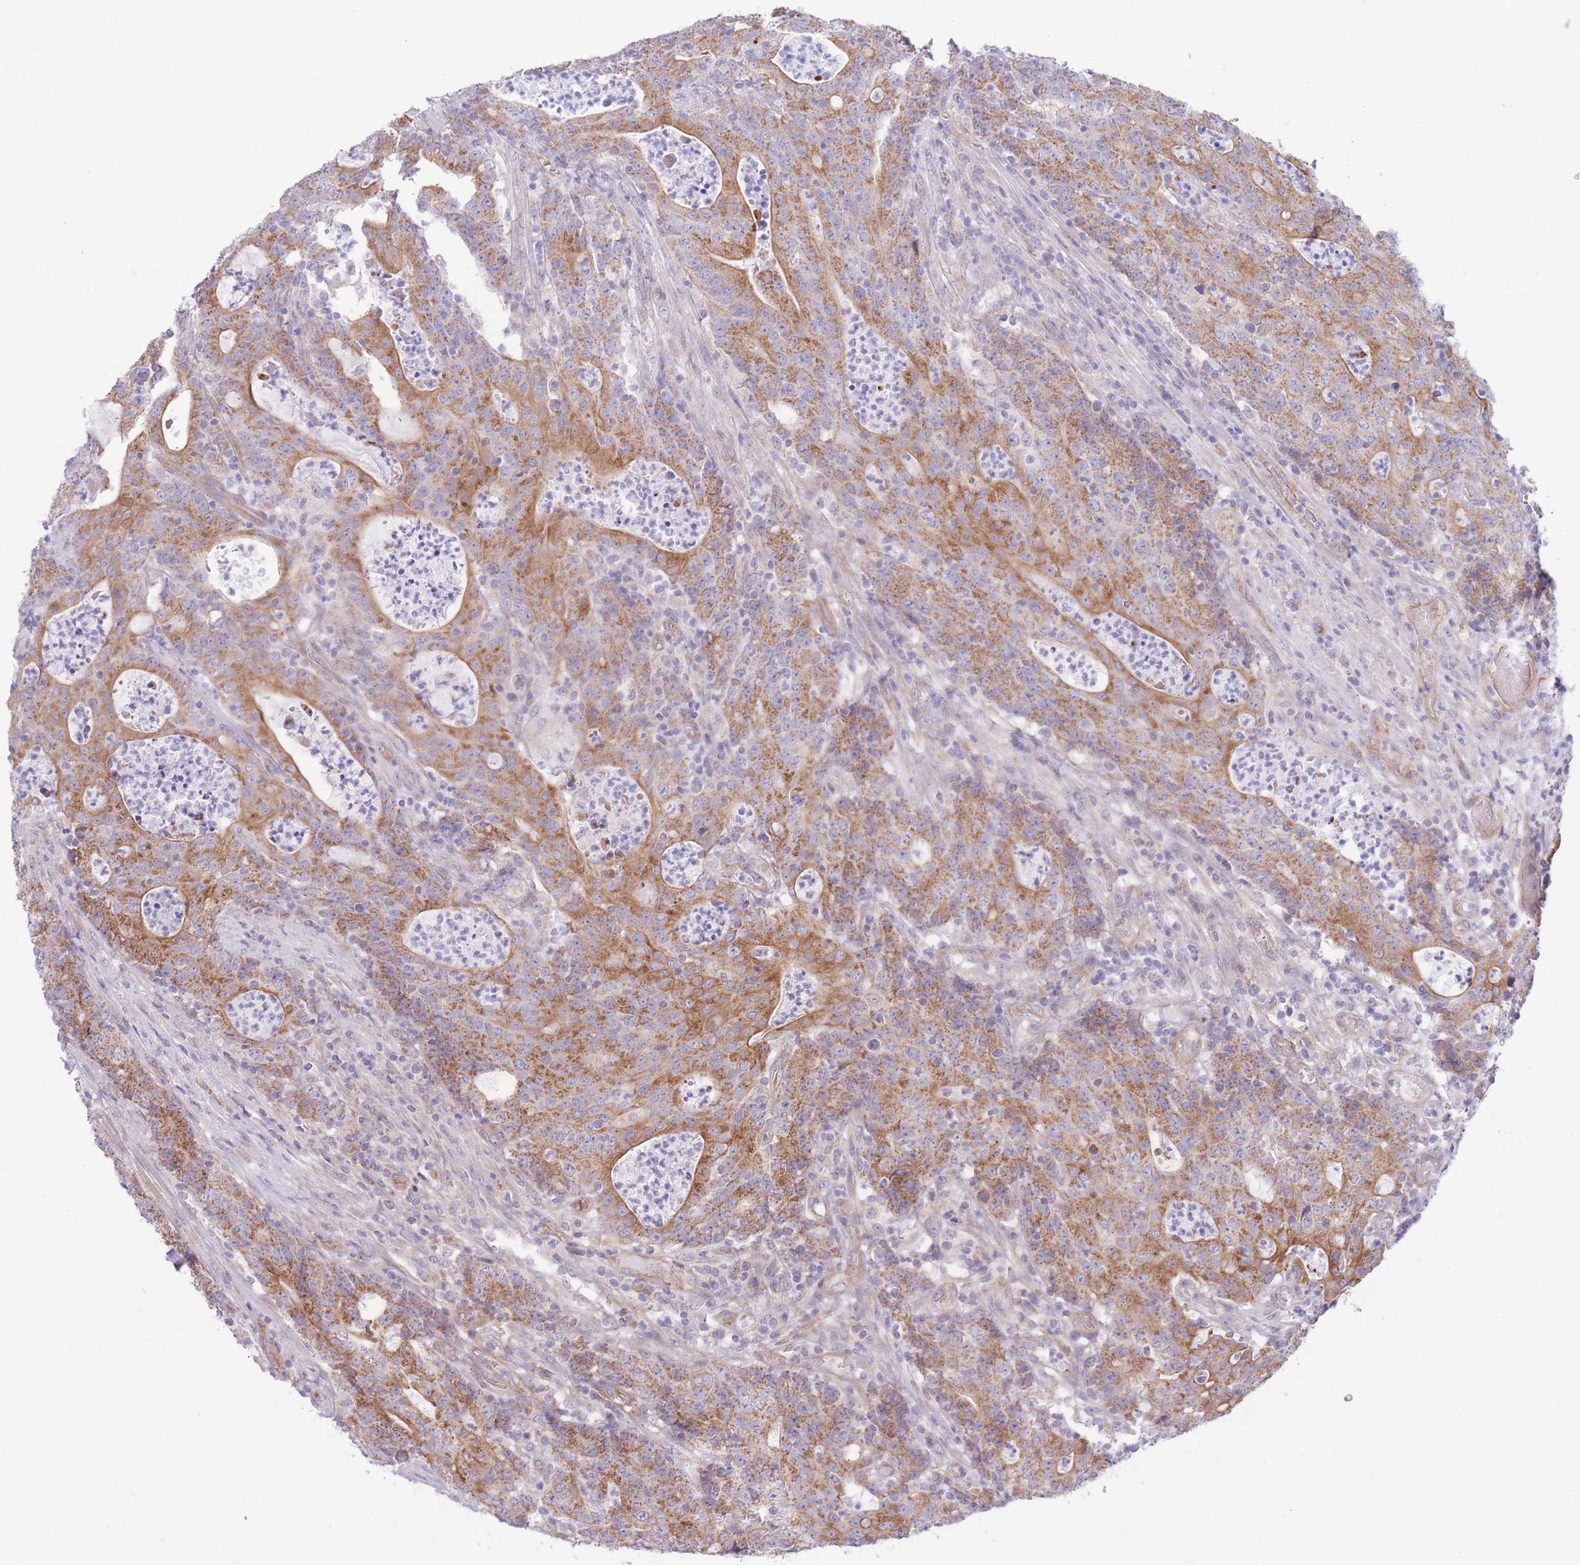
{"staining": {"intensity": "moderate", "quantity": ">75%", "location": "cytoplasmic/membranous"}, "tissue": "colorectal cancer", "cell_type": "Tumor cells", "image_type": "cancer", "snomed": [{"axis": "morphology", "description": "Adenocarcinoma, NOS"}, {"axis": "topography", "description": "Colon"}], "caption": "High-magnification brightfield microscopy of colorectal cancer (adenocarcinoma) stained with DAB (brown) and counterstained with hematoxylin (blue). tumor cells exhibit moderate cytoplasmic/membranous staining is seen in about>75% of cells.", "gene": "MRPS31", "patient": {"sex": "male", "age": 83}}